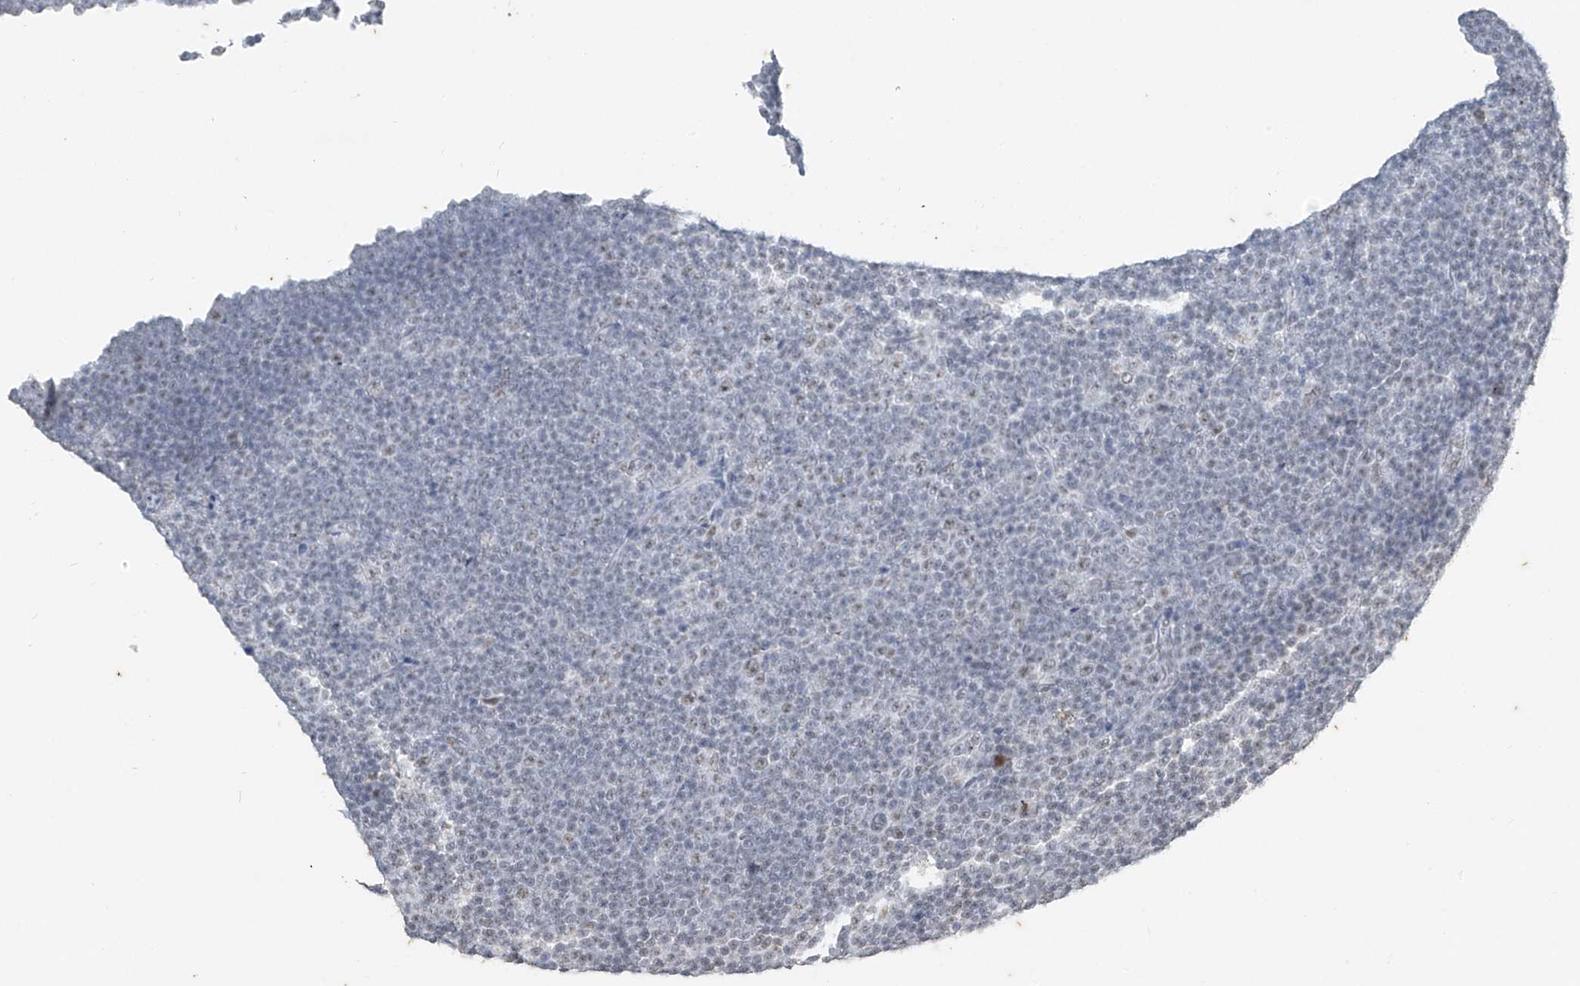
{"staining": {"intensity": "negative", "quantity": "none", "location": "none"}, "tissue": "lymphoma", "cell_type": "Tumor cells", "image_type": "cancer", "snomed": [{"axis": "morphology", "description": "Malignant lymphoma, non-Hodgkin's type, Low grade"}, {"axis": "topography", "description": "Lymph node"}], "caption": "DAB immunohistochemical staining of human lymphoma displays no significant positivity in tumor cells.", "gene": "TFEC", "patient": {"sex": "female", "age": 67}}